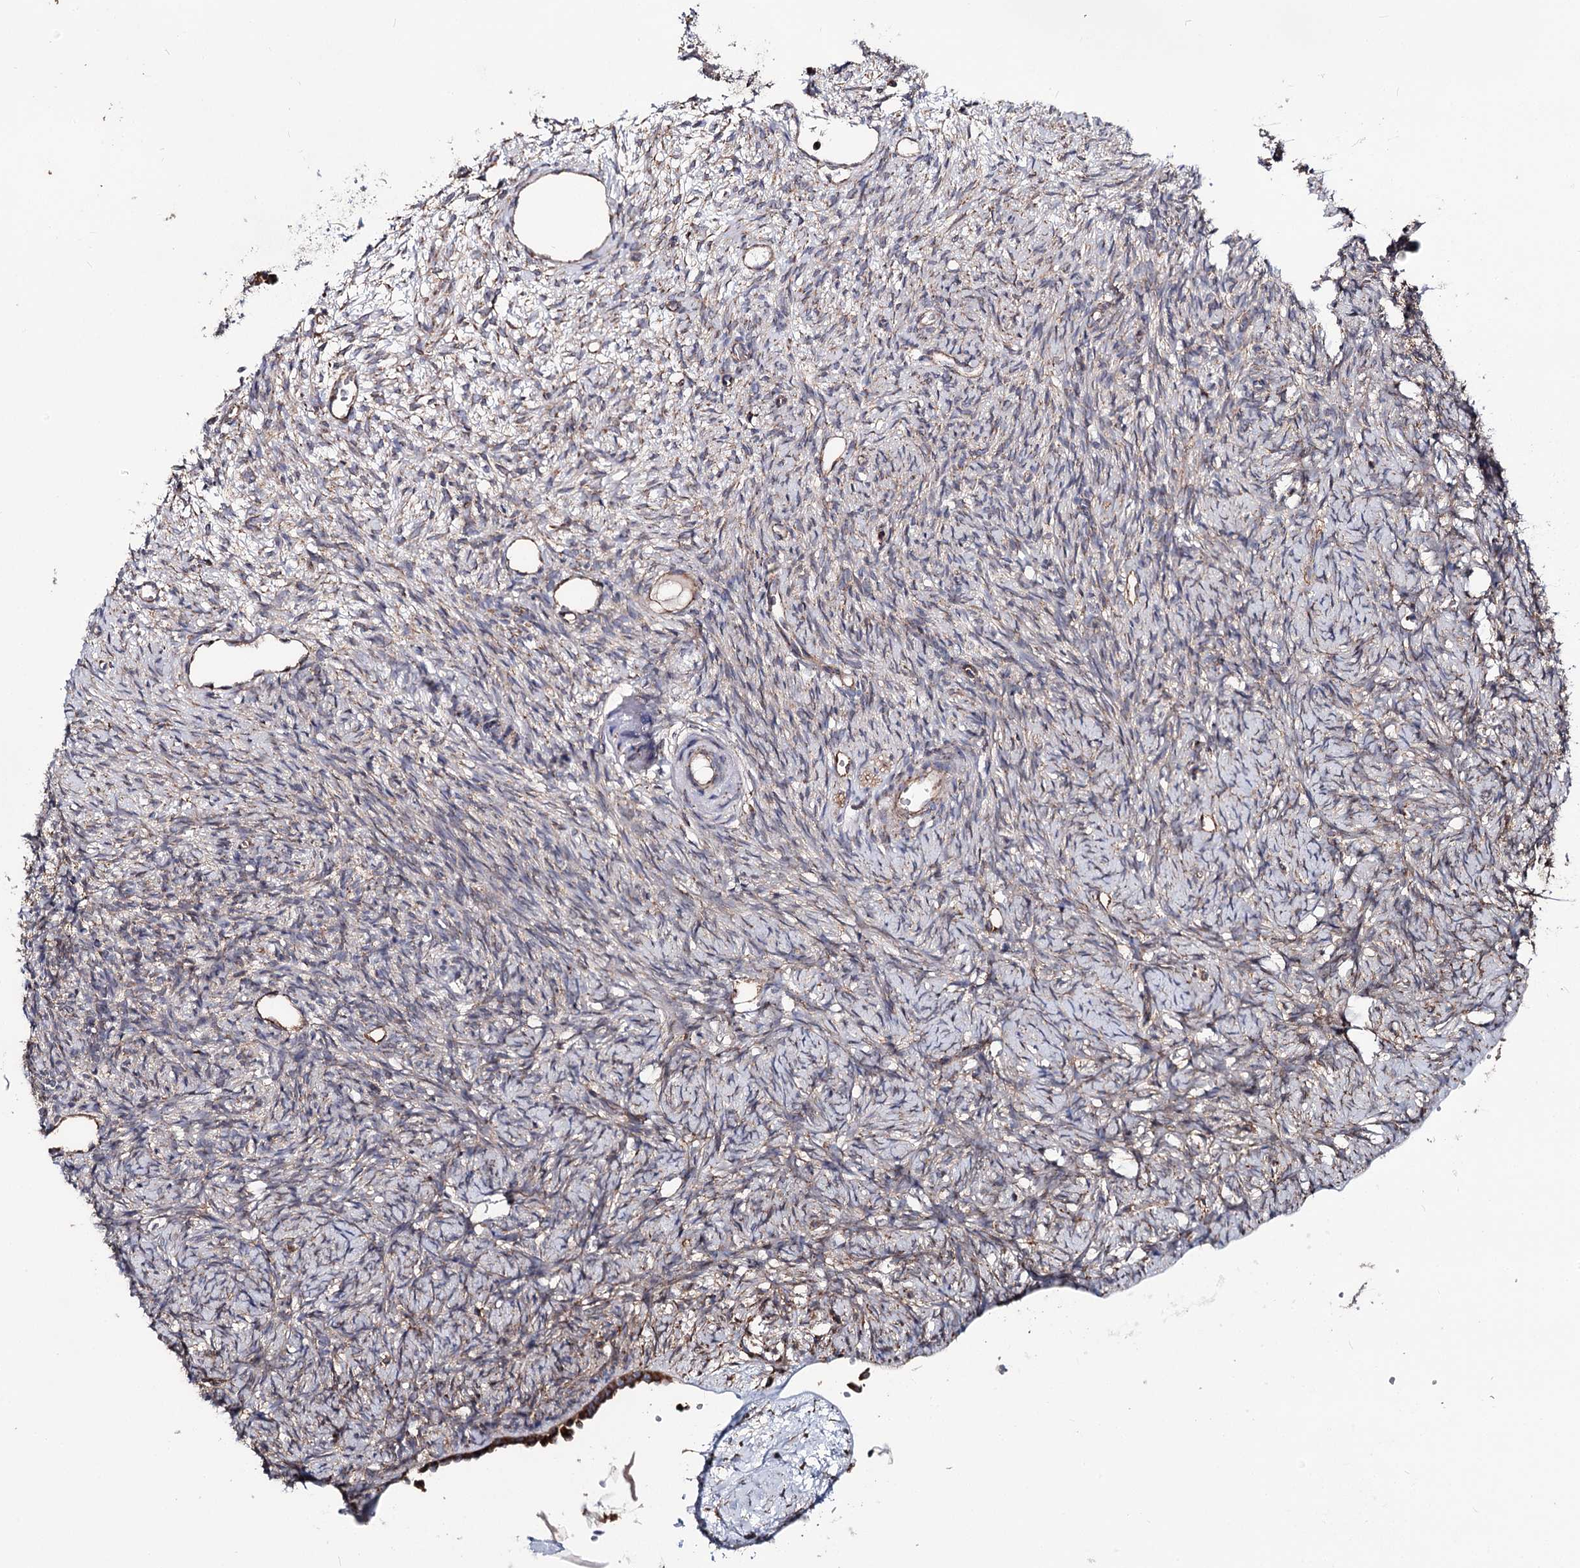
{"staining": {"intensity": "negative", "quantity": "none", "location": "none"}, "tissue": "ovary", "cell_type": "Ovarian stroma cells", "image_type": "normal", "snomed": [{"axis": "morphology", "description": "Normal tissue, NOS"}, {"axis": "topography", "description": "Ovary"}], "caption": "Photomicrograph shows no significant protein positivity in ovarian stroma cells of normal ovary. Brightfield microscopy of IHC stained with DAB (brown) and hematoxylin (blue), captured at high magnification.", "gene": "MSANTD2", "patient": {"sex": "female", "age": 51}}